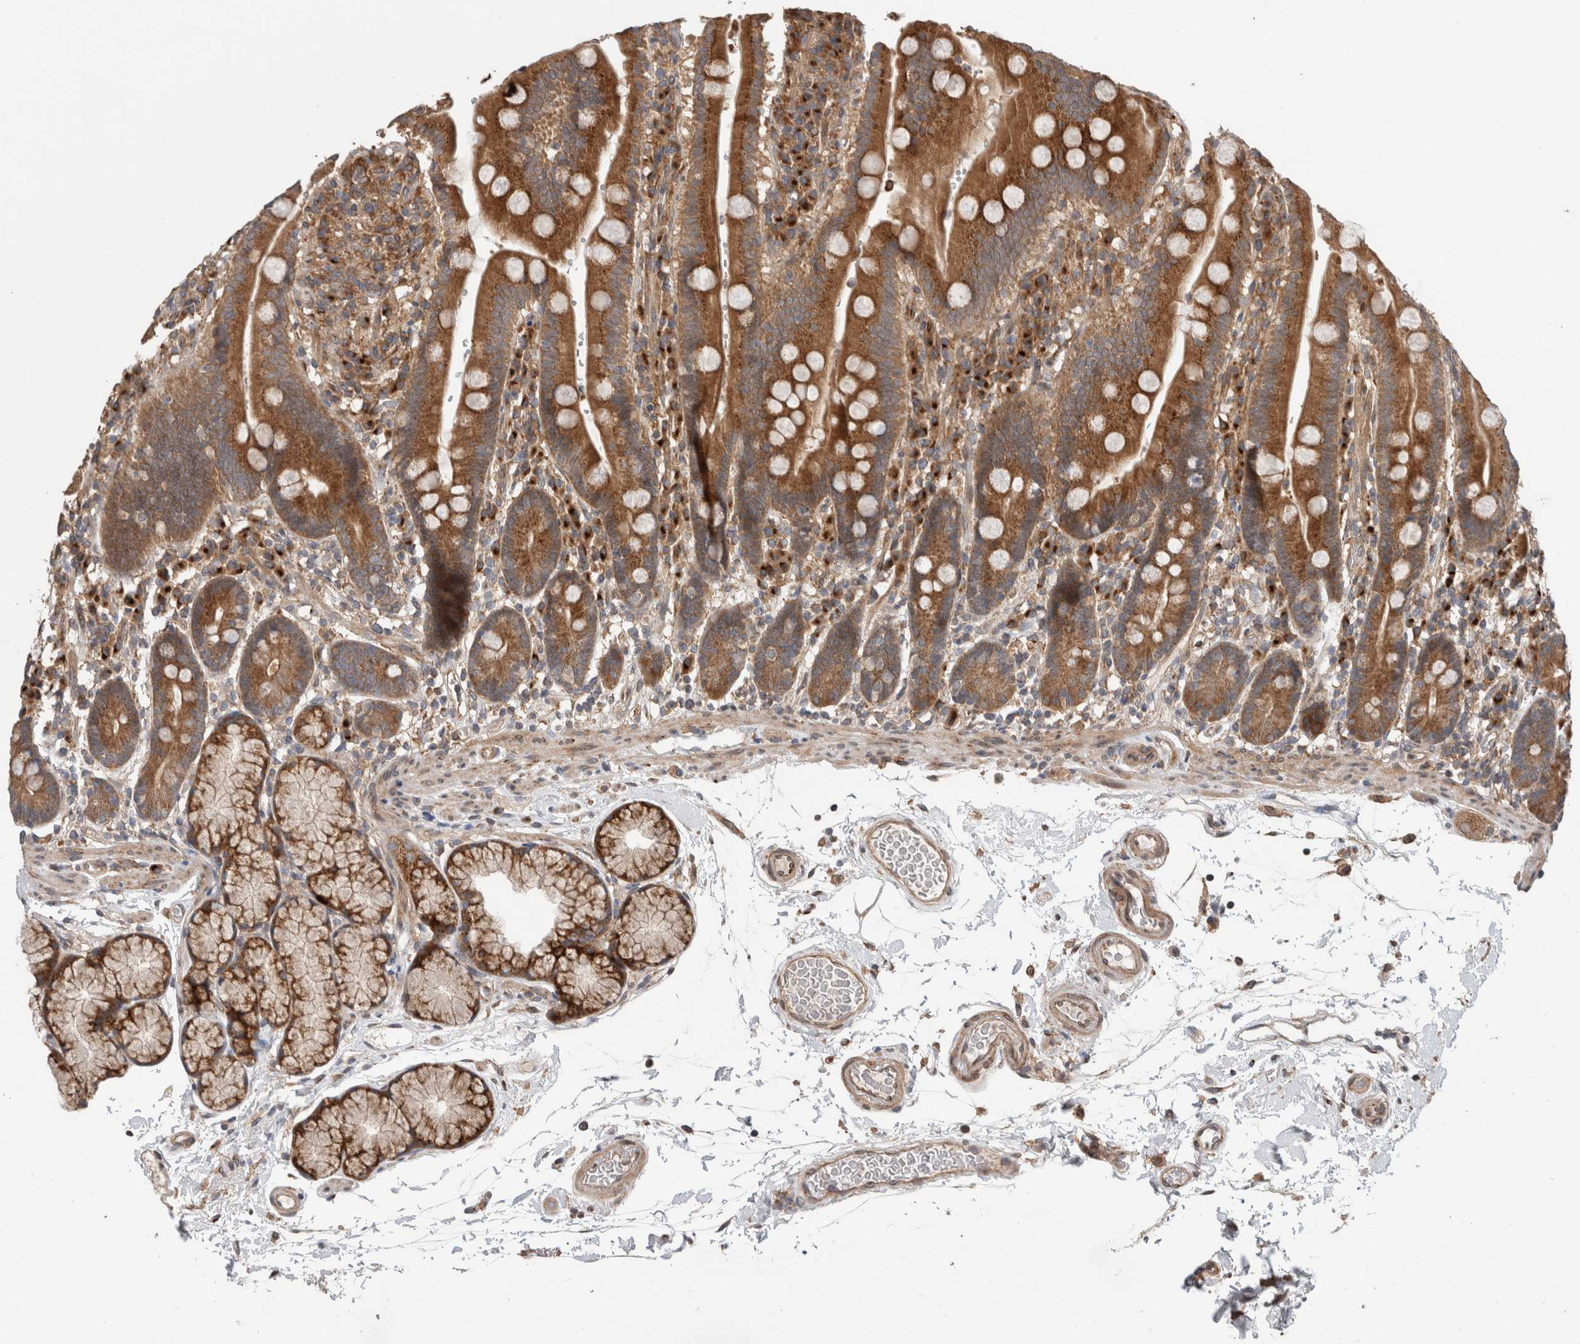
{"staining": {"intensity": "strong", "quantity": ">75%", "location": "cytoplasmic/membranous"}, "tissue": "duodenum", "cell_type": "Glandular cells", "image_type": "normal", "snomed": [{"axis": "morphology", "description": "Normal tissue, NOS"}, {"axis": "topography", "description": "Small intestine, NOS"}], "caption": "Immunohistochemical staining of normal duodenum reveals strong cytoplasmic/membranous protein staining in approximately >75% of glandular cells. The staining was performed using DAB, with brown indicating positive protein expression. Nuclei are stained blue with hematoxylin.", "gene": "TRIM5", "patient": {"sex": "female", "age": 71}}